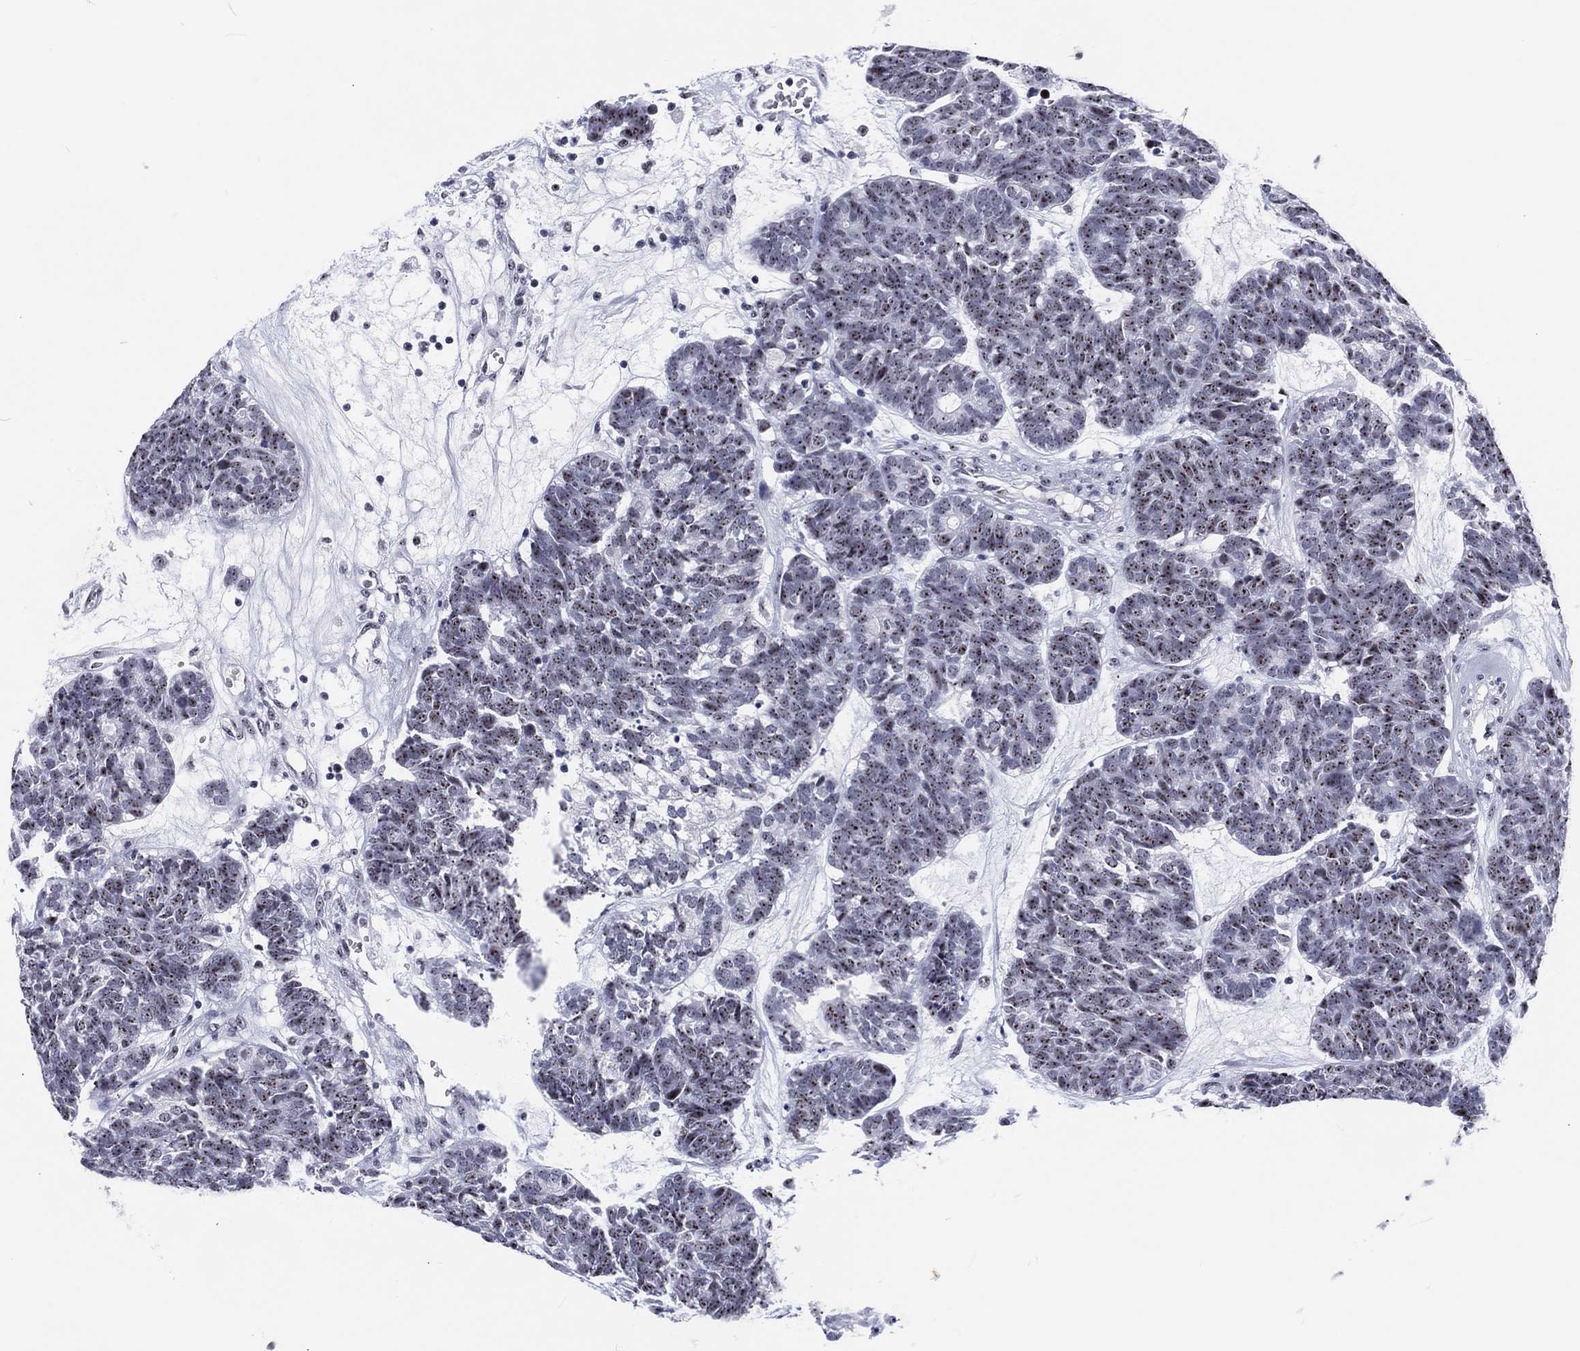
{"staining": {"intensity": "weak", "quantity": "25%-75%", "location": "nuclear"}, "tissue": "head and neck cancer", "cell_type": "Tumor cells", "image_type": "cancer", "snomed": [{"axis": "morphology", "description": "Adenocarcinoma, NOS"}, {"axis": "topography", "description": "Head-Neck"}], "caption": "An immunohistochemistry (IHC) image of tumor tissue is shown. Protein staining in brown shows weak nuclear positivity in head and neck cancer within tumor cells.", "gene": "MAPK8IP1", "patient": {"sex": "female", "age": 81}}